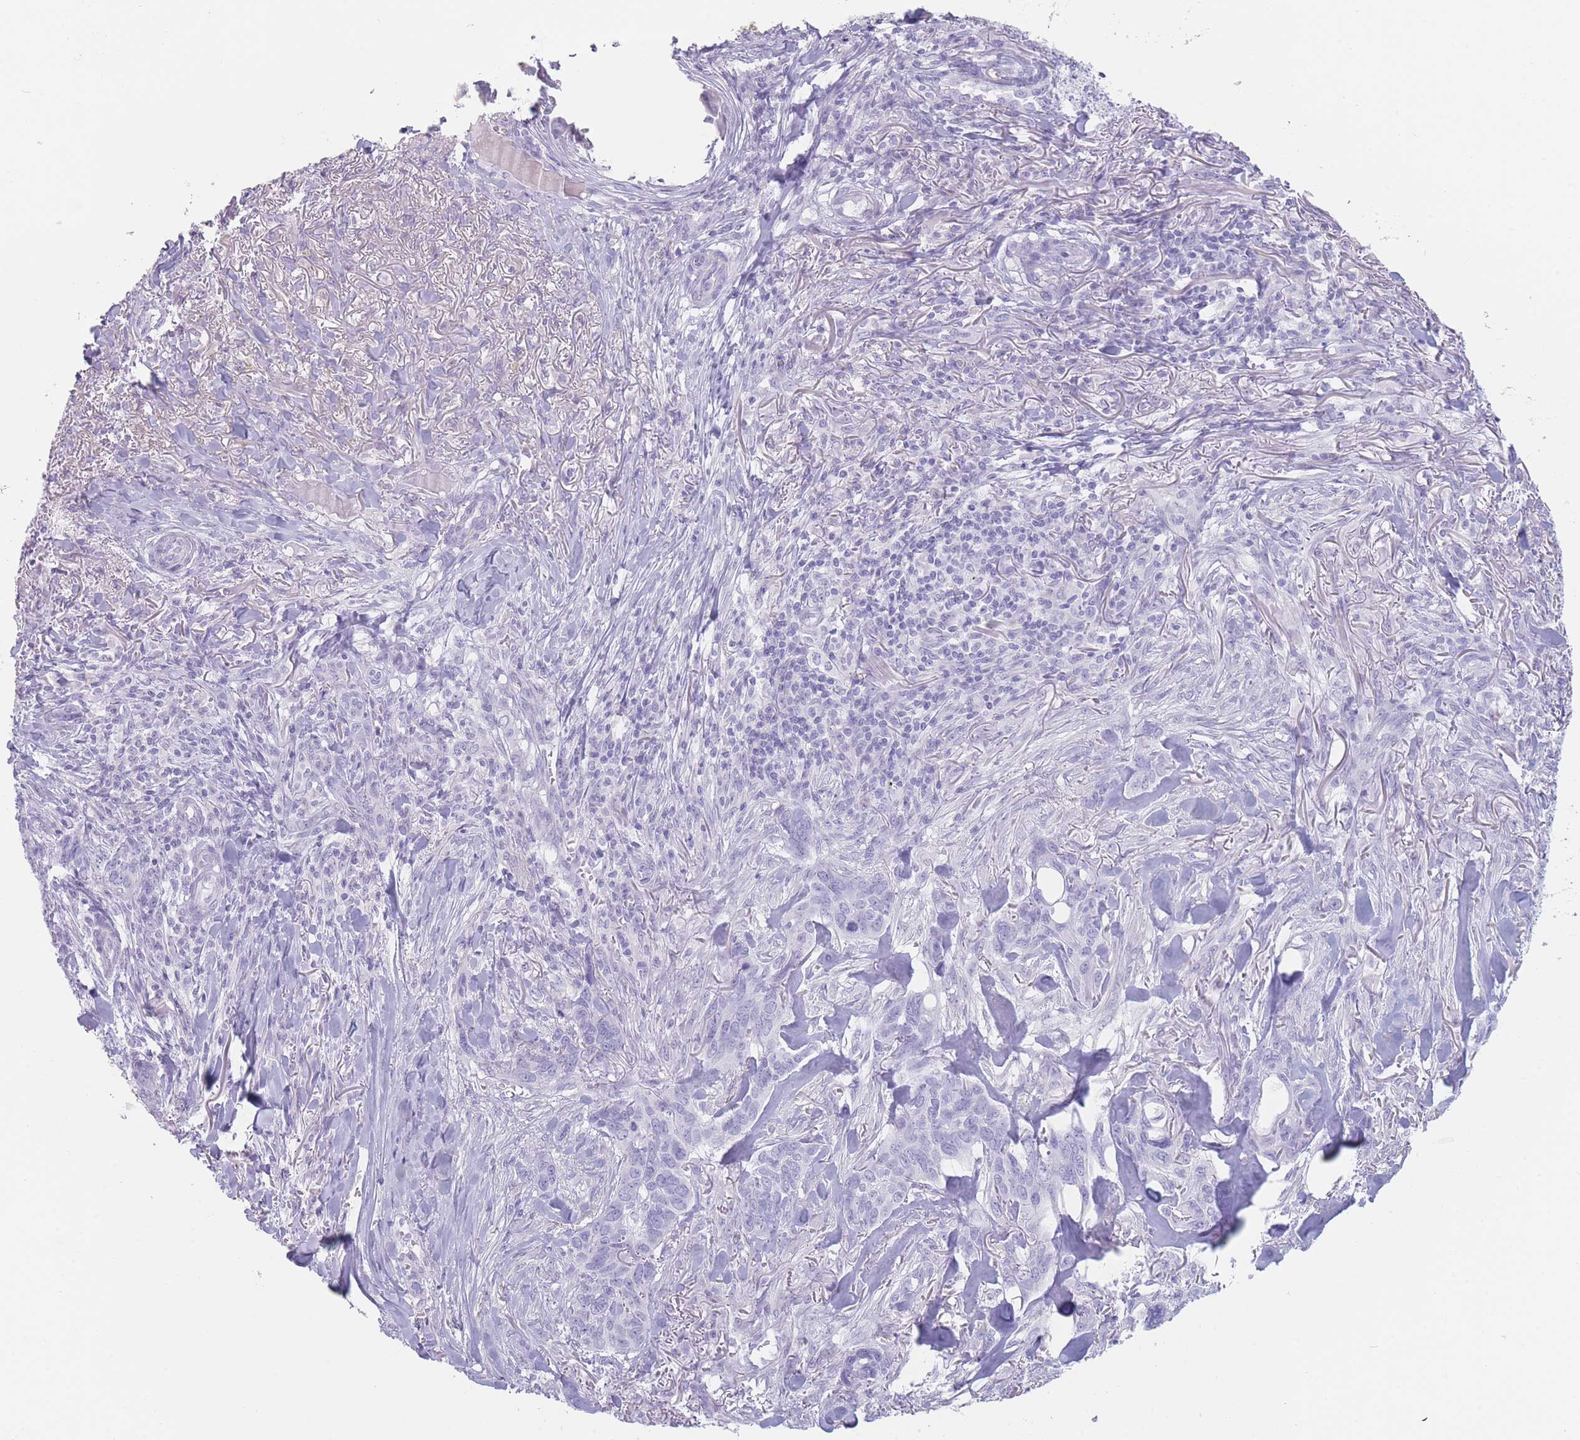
{"staining": {"intensity": "negative", "quantity": "none", "location": "none"}, "tissue": "skin cancer", "cell_type": "Tumor cells", "image_type": "cancer", "snomed": [{"axis": "morphology", "description": "Basal cell carcinoma"}, {"axis": "topography", "description": "Skin"}], "caption": "IHC image of human skin cancer (basal cell carcinoma) stained for a protein (brown), which reveals no staining in tumor cells.", "gene": "GPR12", "patient": {"sex": "male", "age": 86}}